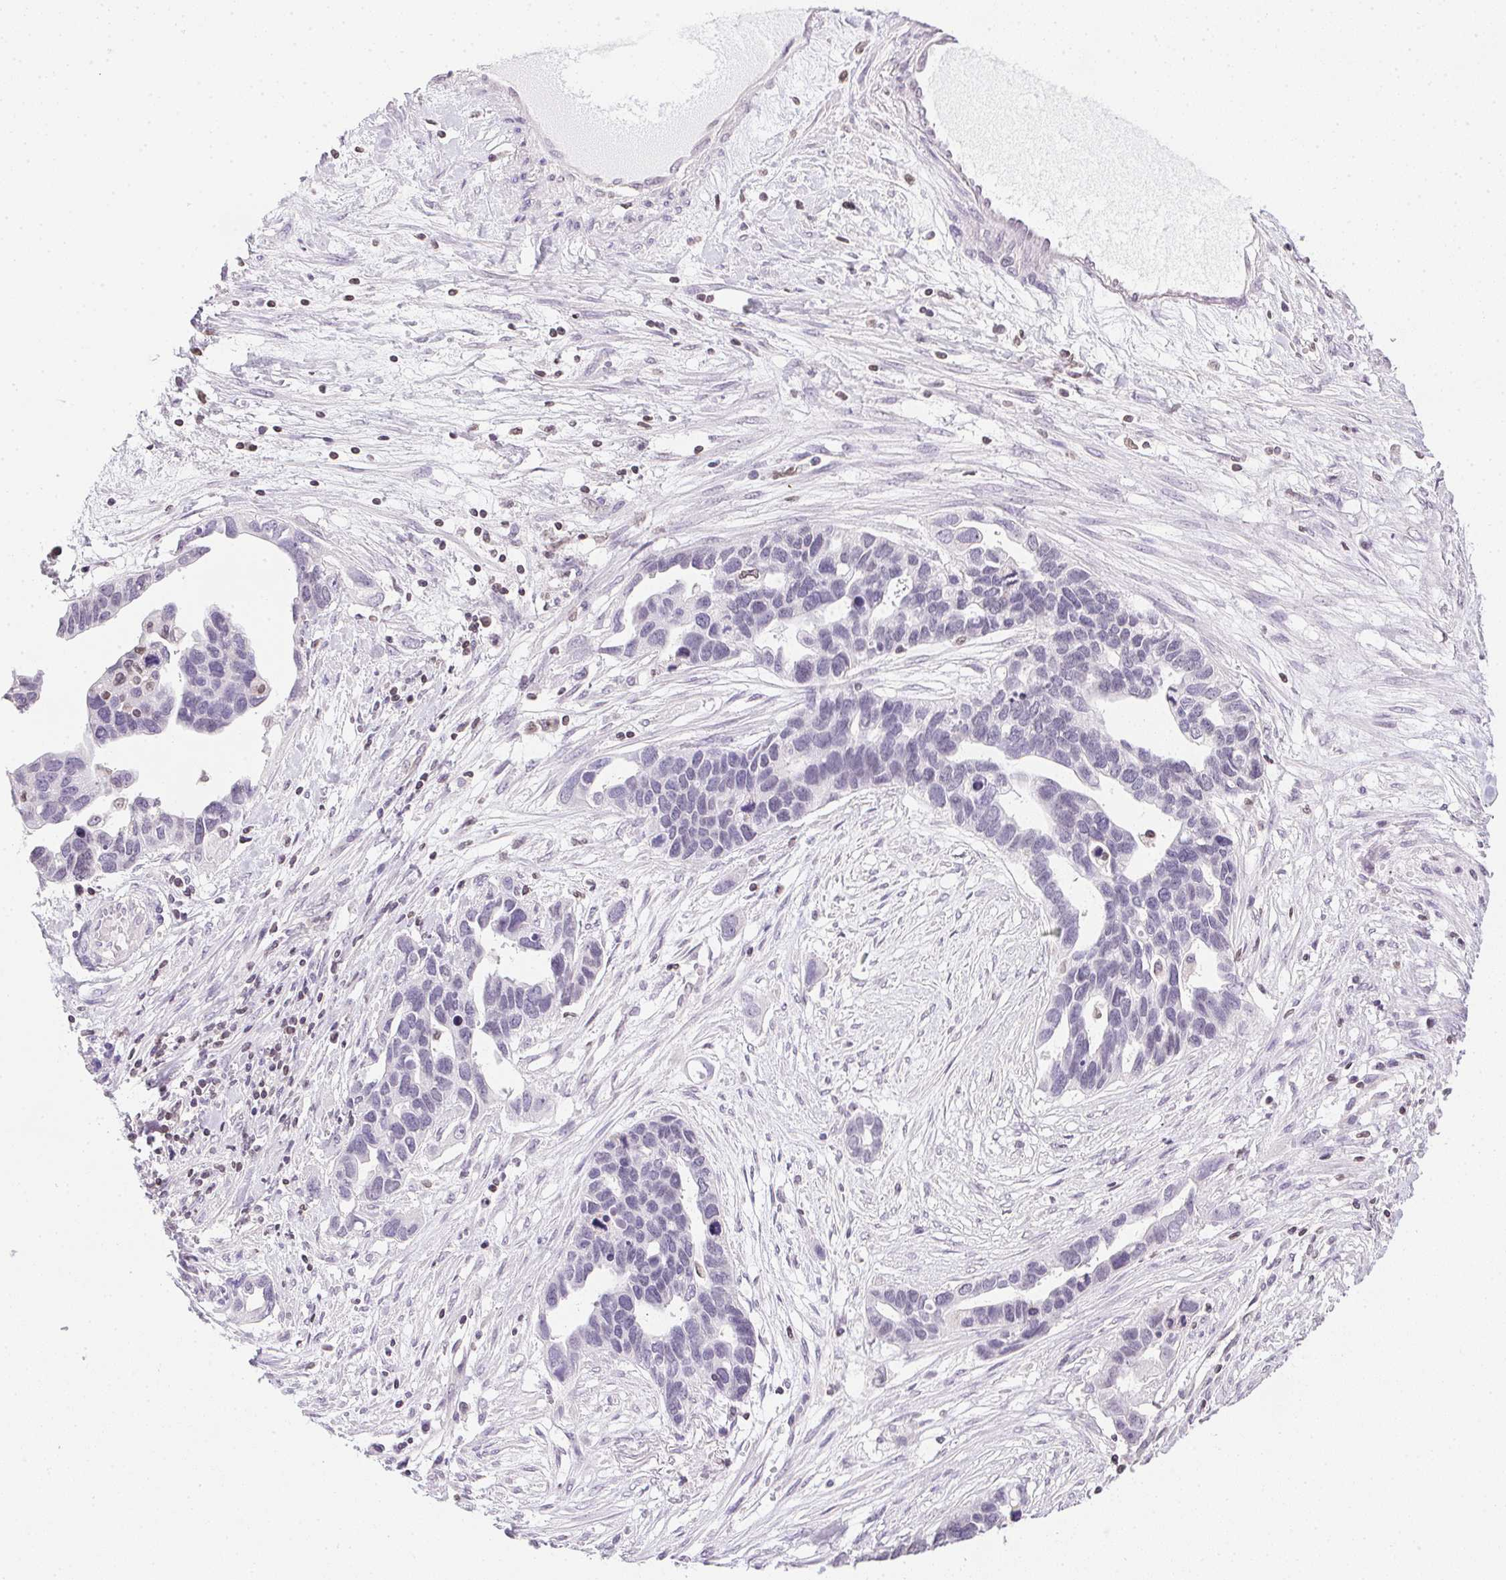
{"staining": {"intensity": "negative", "quantity": "none", "location": "none"}, "tissue": "ovarian cancer", "cell_type": "Tumor cells", "image_type": "cancer", "snomed": [{"axis": "morphology", "description": "Cystadenocarcinoma, serous, NOS"}, {"axis": "topography", "description": "Ovary"}], "caption": "Human ovarian cancer stained for a protein using IHC exhibits no positivity in tumor cells.", "gene": "PRL", "patient": {"sex": "female", "age": 54}}